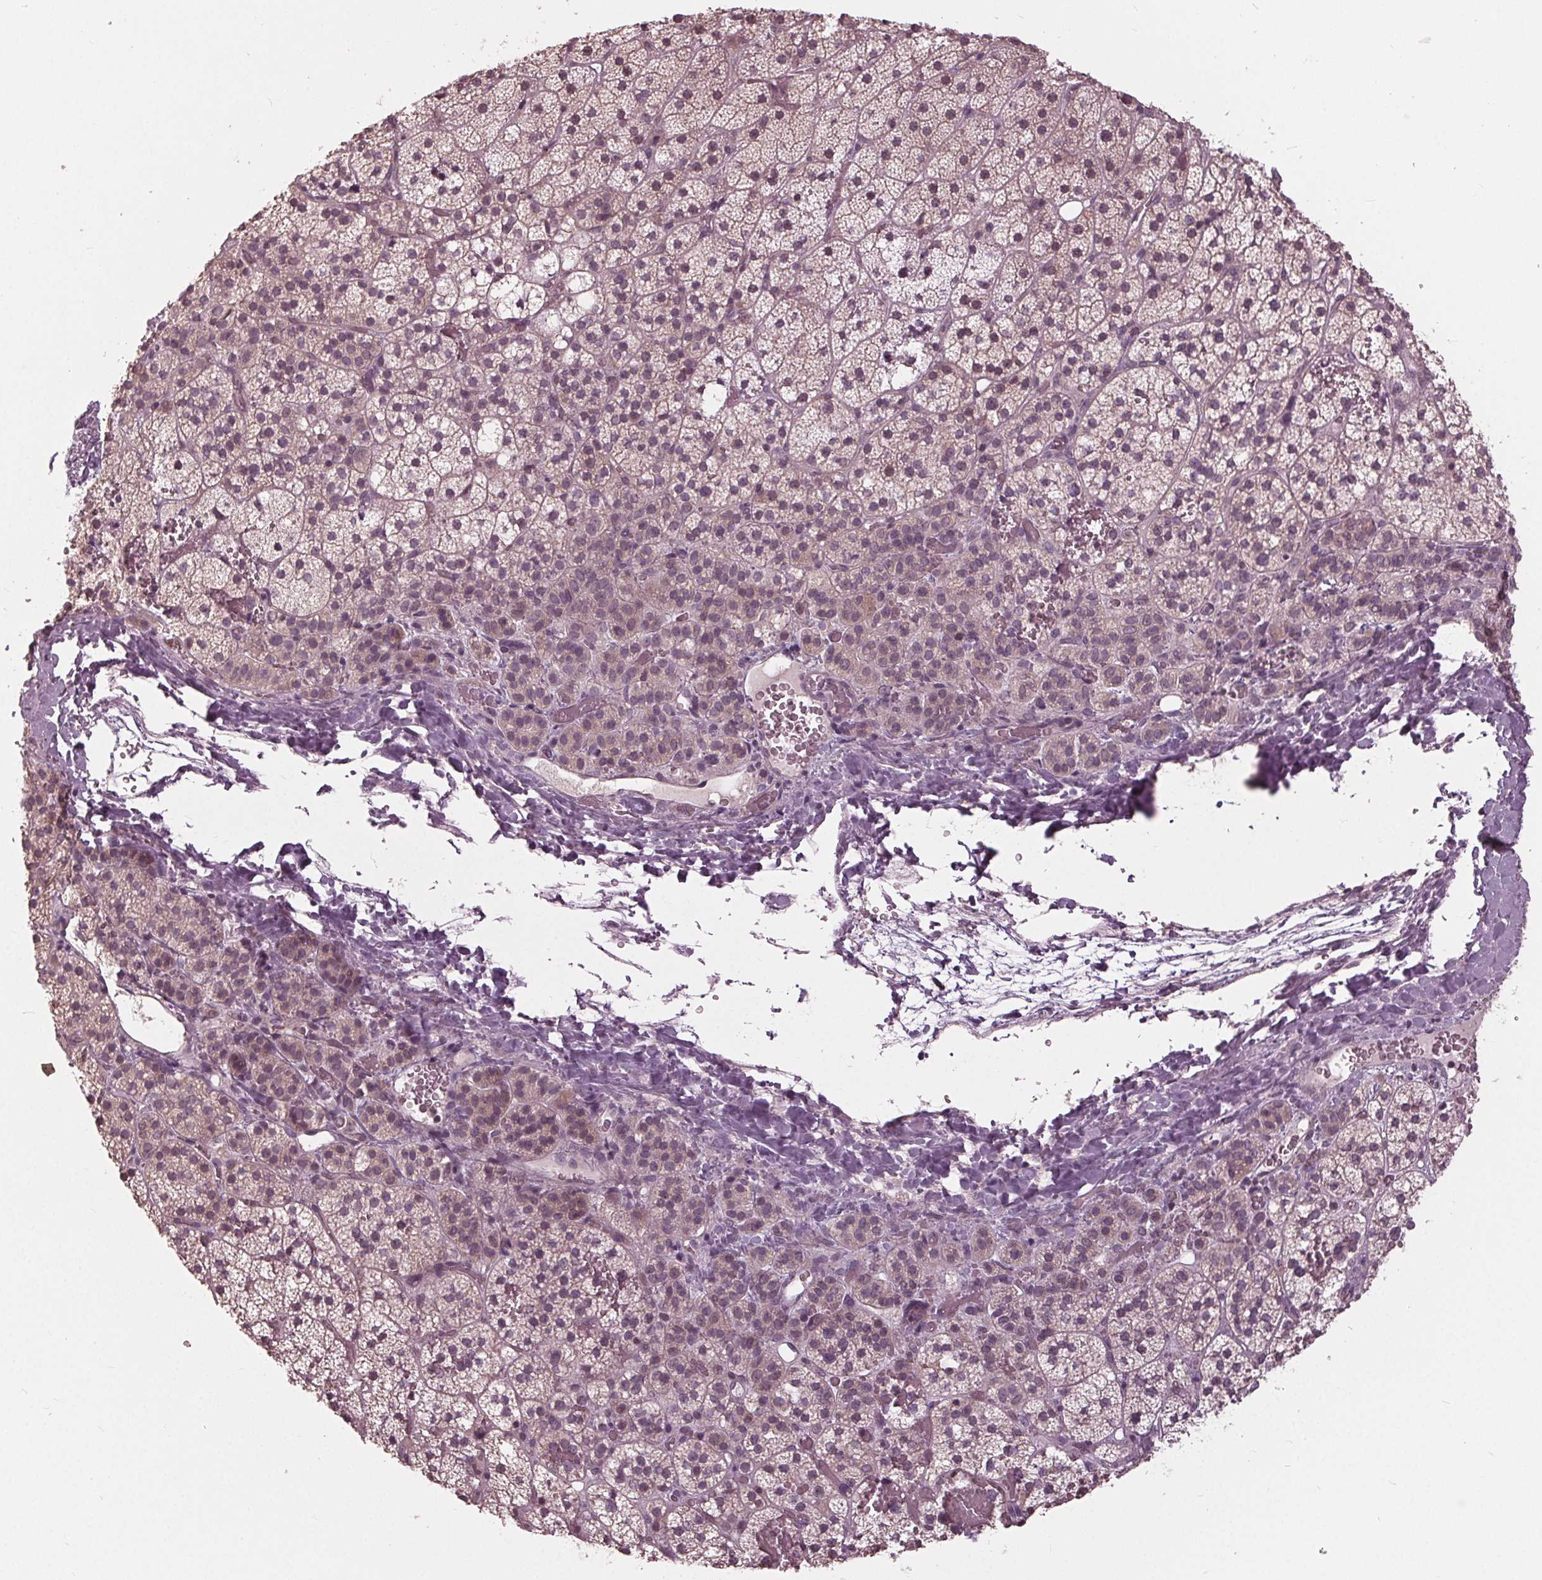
{"staining": {"intensity": "weak", "quantity": "<25%", "location": "cytoplasmic/membranous"}, "tissue": "adrenal gland", "cell_type": "Glandular cells", "image_type": "normal", "snomed": [{"axis": "morphology", "description": "Normal tissue, NOS"}, {"axis": "topography", "description": "Adrenal gland"}], "caption": "DAB immunohistochemical staining of normal human adrenal gland exhibits no significant staining in glandular cells. The staining was performed using DAB (3,3'-diaminobenzidine) to visualize the protein expression in brown, while the nuclei were stained in blue with hematoxylin (Magnification: 20x).", "gene": "SIGLEC6", "patient": {"sex": "male", "age": 53}}